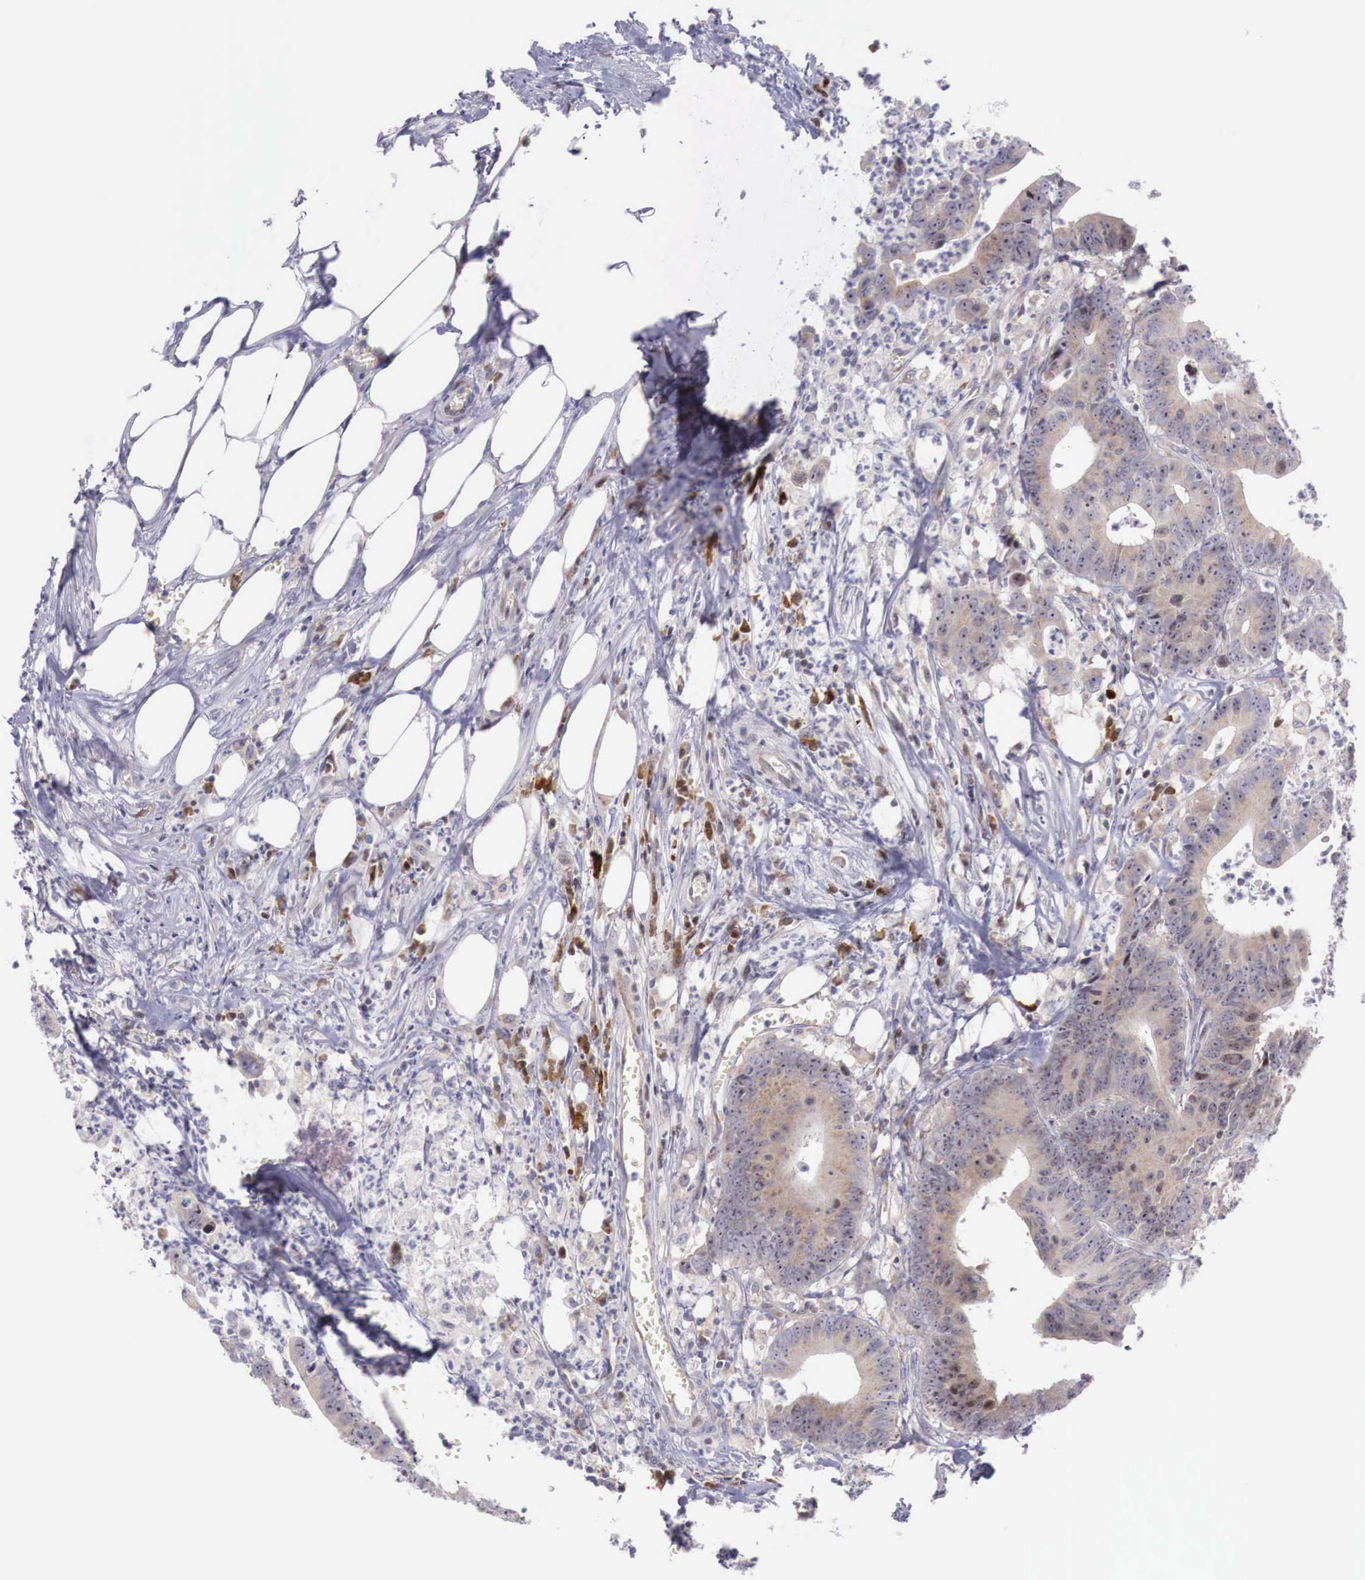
{"staining": {"intensity": "weak", "quantity": "25%-75%", "location": "none"}, "tissue": "colorectal cancer", "cell_type": "Tumor cells", "image_type": "cancer", "snomed": [{"axis": "morphology", "description": "Adenocarcinoma, NOS"}, {"axis": "topography", "description": "Colon"}], "caption": "Tumor cells reveal low levels of weak None positivity in approximately 25%-75% of cells in colorectal cancer (adenocarcinoma).", "gene": "CLCN5", "patient": {"sex": "male", "age": 55}}